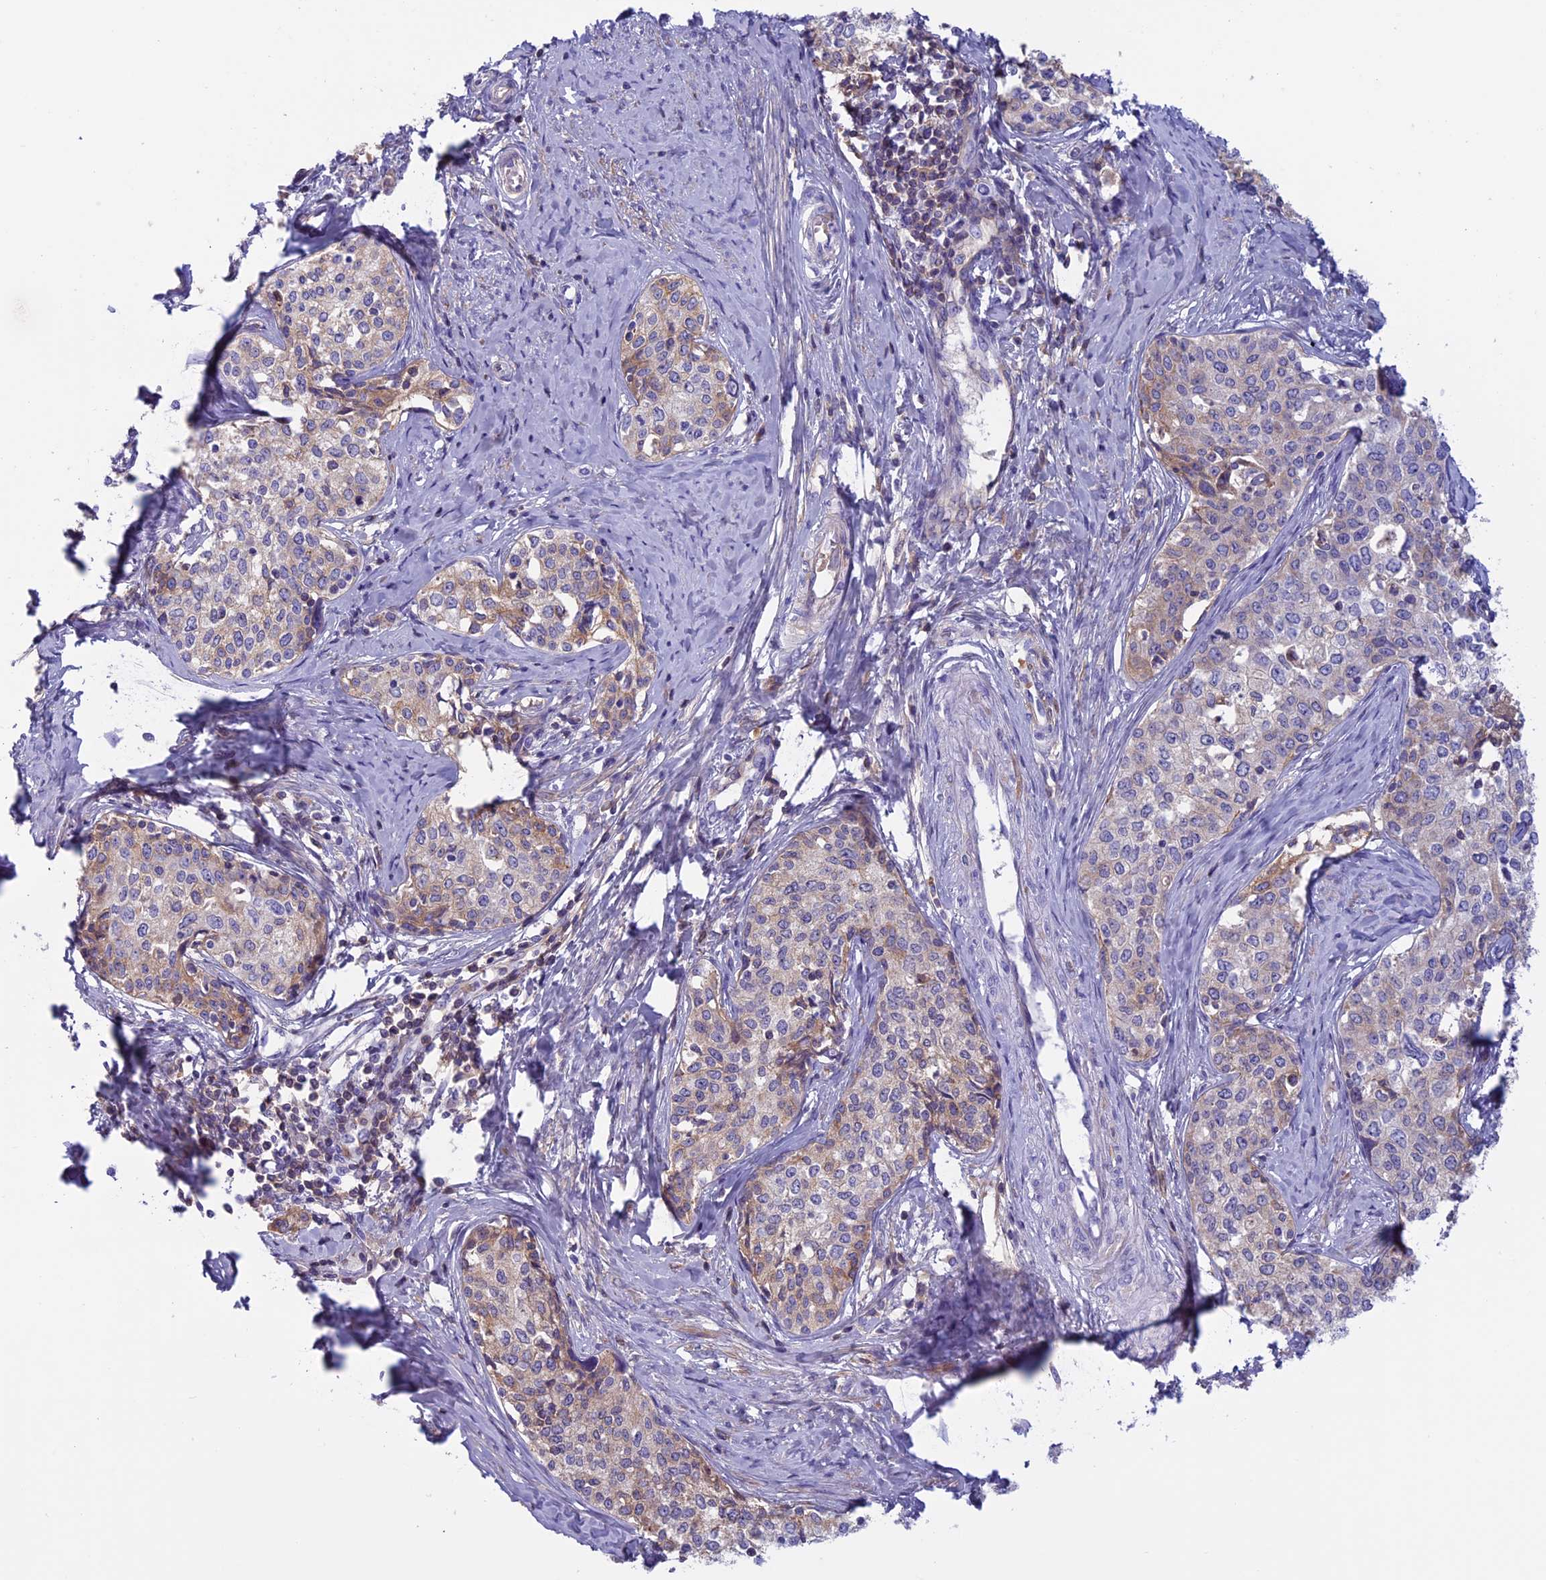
{"staining": {"intensity": "moderate", "quantity": "<25%", "location": "cytoplasmic/membranous"}, "tissue": "cervical cancer", "cell_type": "Tumor cells", "image_type": "cancer", "snomed": [{"axis": "morphology", "description": "Squamous cell carcinoma, NOS"}, {"axis": "morphology", "description": "Adenocarcinoma, NOS"}, {"axis": "topography", "description": "Cervix"}], "caption": "A brown stain labels moderate cytoplasmic/membranous expression of a protein in human cervical cancer tumor cells.", "gene": "ANGPTL2", "patient": {"sex": "female", "age": 52}}